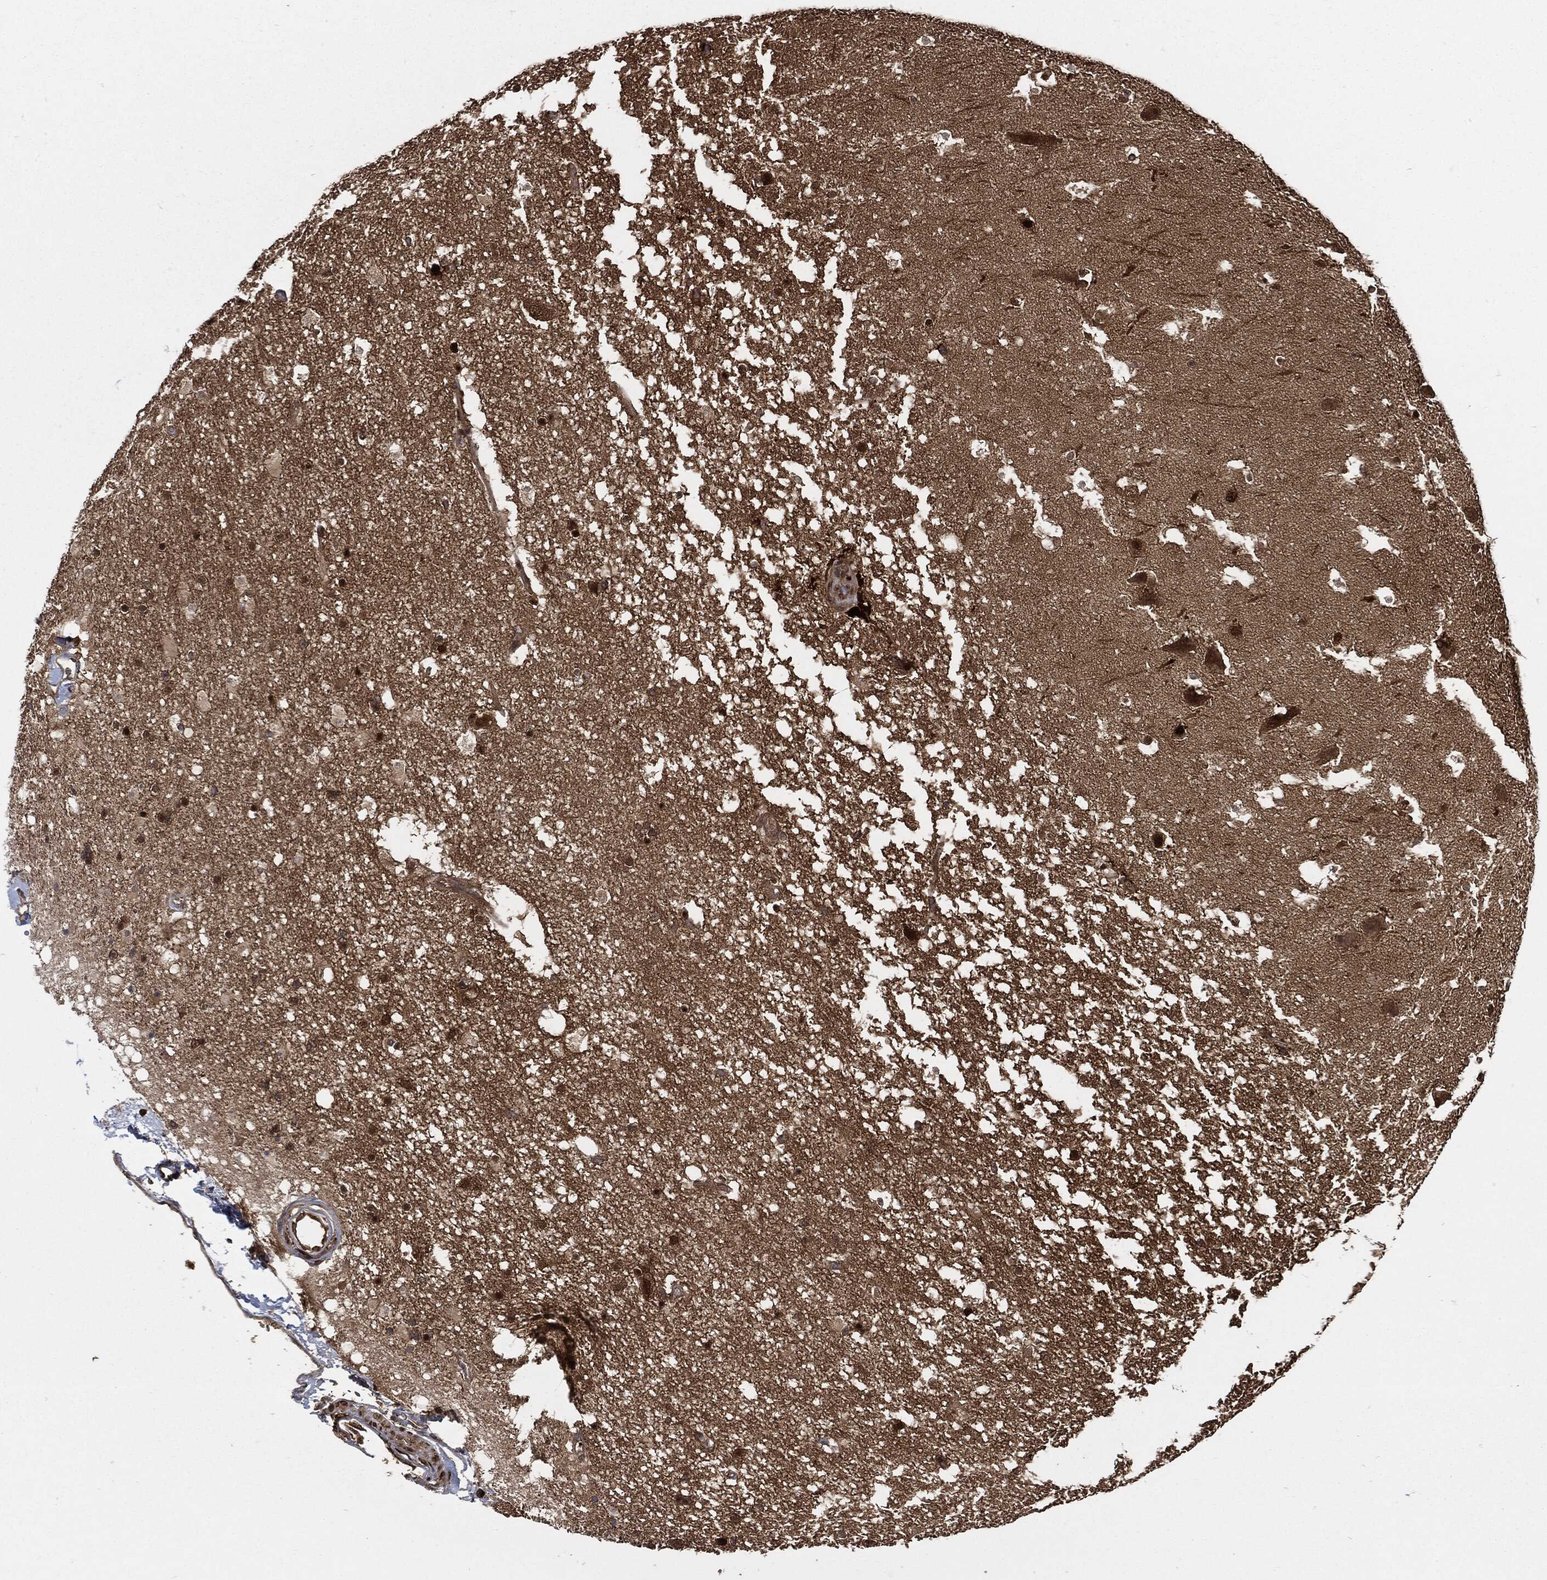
{"staining": {"intensity": "strong", "quantity": "25%-75%", "location": "nuclear"}, "tissue": "hippocampus", "cell_type": "Glial cells", "image_type": "normal", "snomed": [{"axis": "morphology", "description": "Normal tissue, NOS"}, {"axis": "topography", "description": "Hippocampus"}], "caption": "Brown immunohistochemical staining in unremarkable hippocampus reveals strong nuclear staining in approximately 25%-75% of glial cells. (DAB IHC with brightfield microscopy, high magnification).", "gene": "DCTN1", "patient": {"sex": "male", "age": 51}}